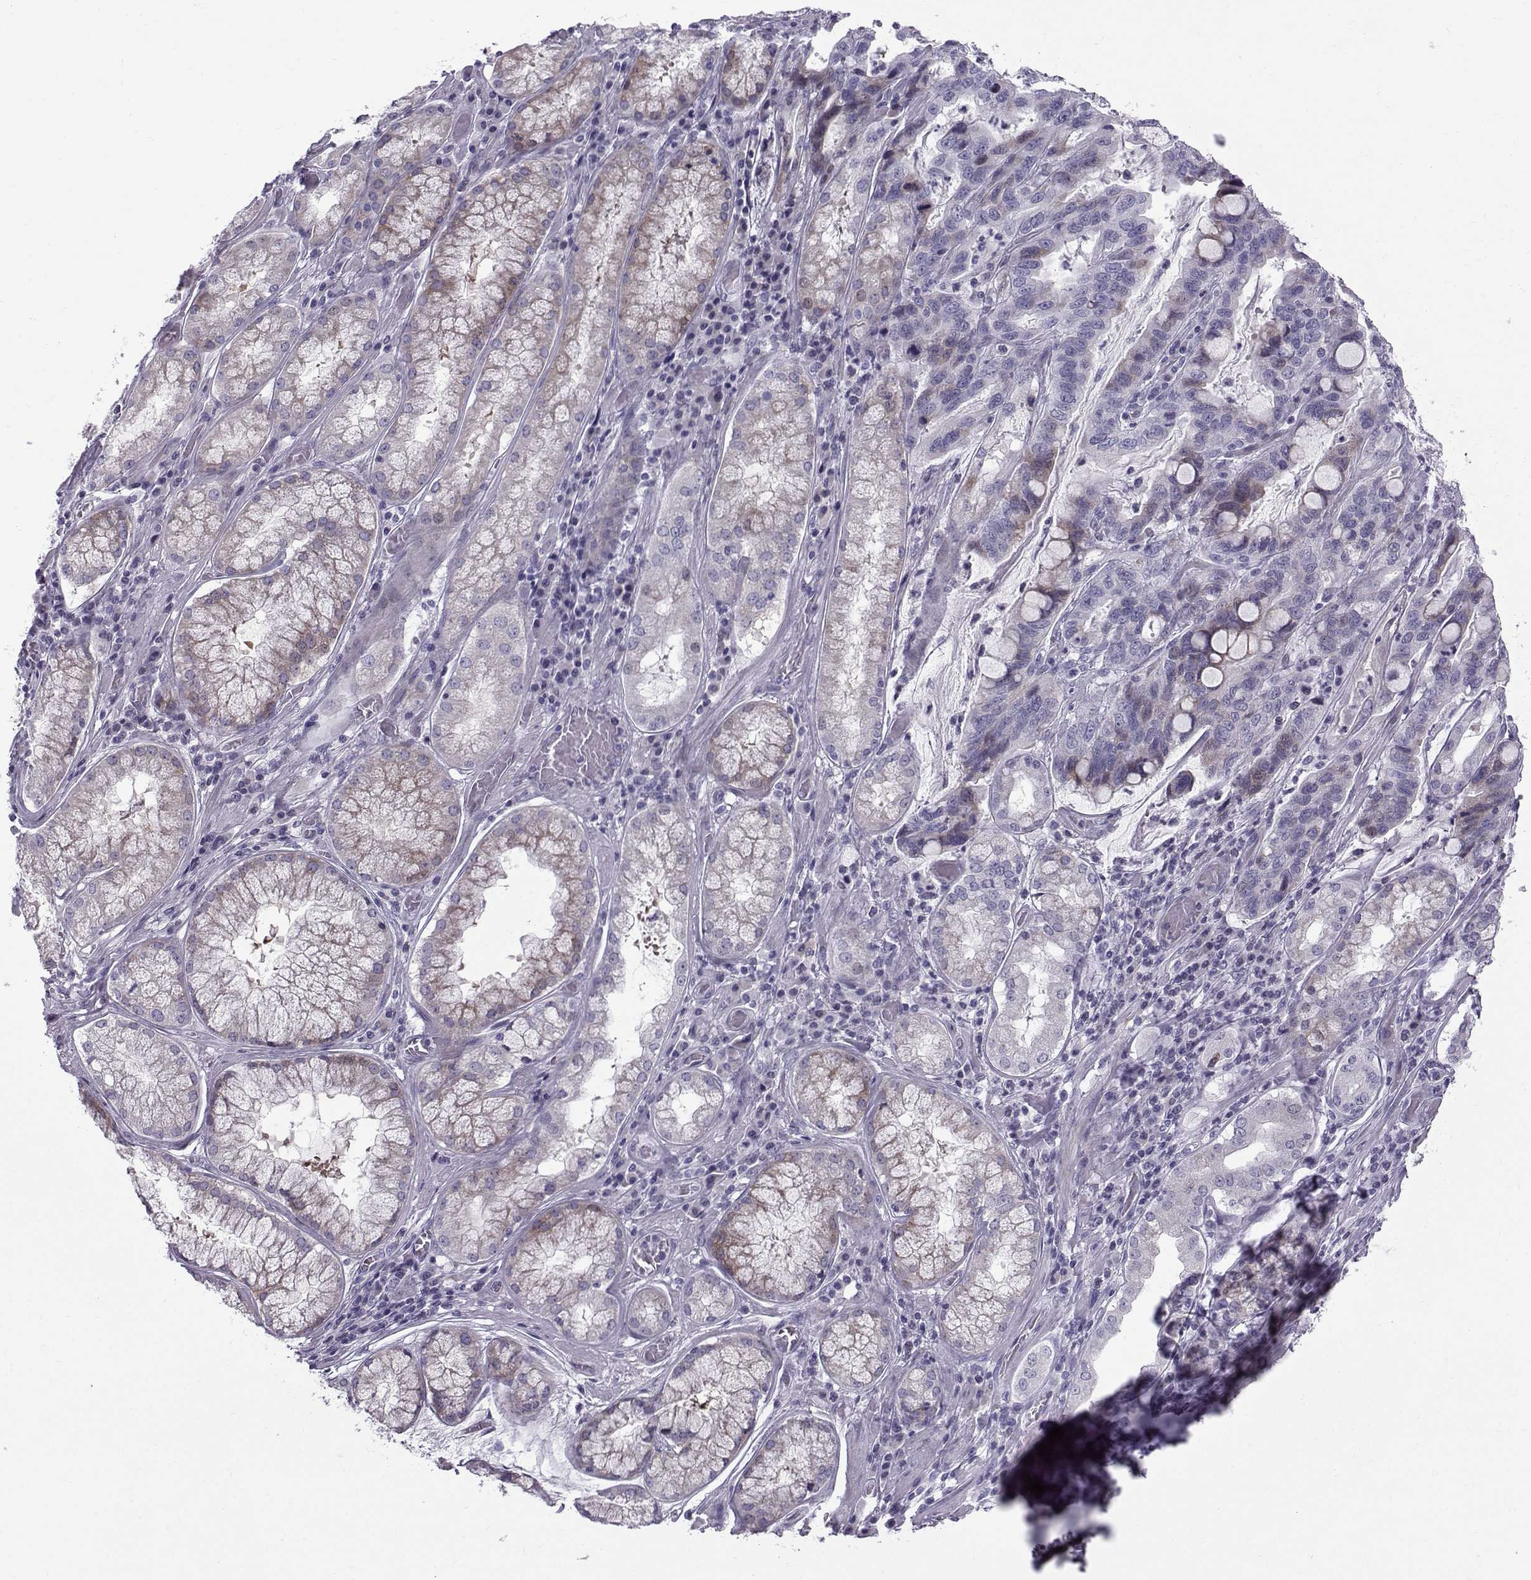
{"staining": {"intensity": "weak", "quantity": "<25%", "location": "cytoplasmic/membranous"}, "tissue": "stomach cancer", "cell_type": "Tumor cells", "image_type": "cancer", "snomed": [{"axis": "morphology", "description": "Adenocarcinoma, NOS"}, {"axis": "topography", "description": "Stomach, lower"}], "caption": "High magnification brightfield microscopy of stomach cancer stained with DAB (brown) and counterstained with hematoxylin (blue): tumor cells show no significant staining. (IHC, brightfield microscopy, high magnification).", "gene": "DMRT3", "patient": {"sex": "female", "age": 76}}